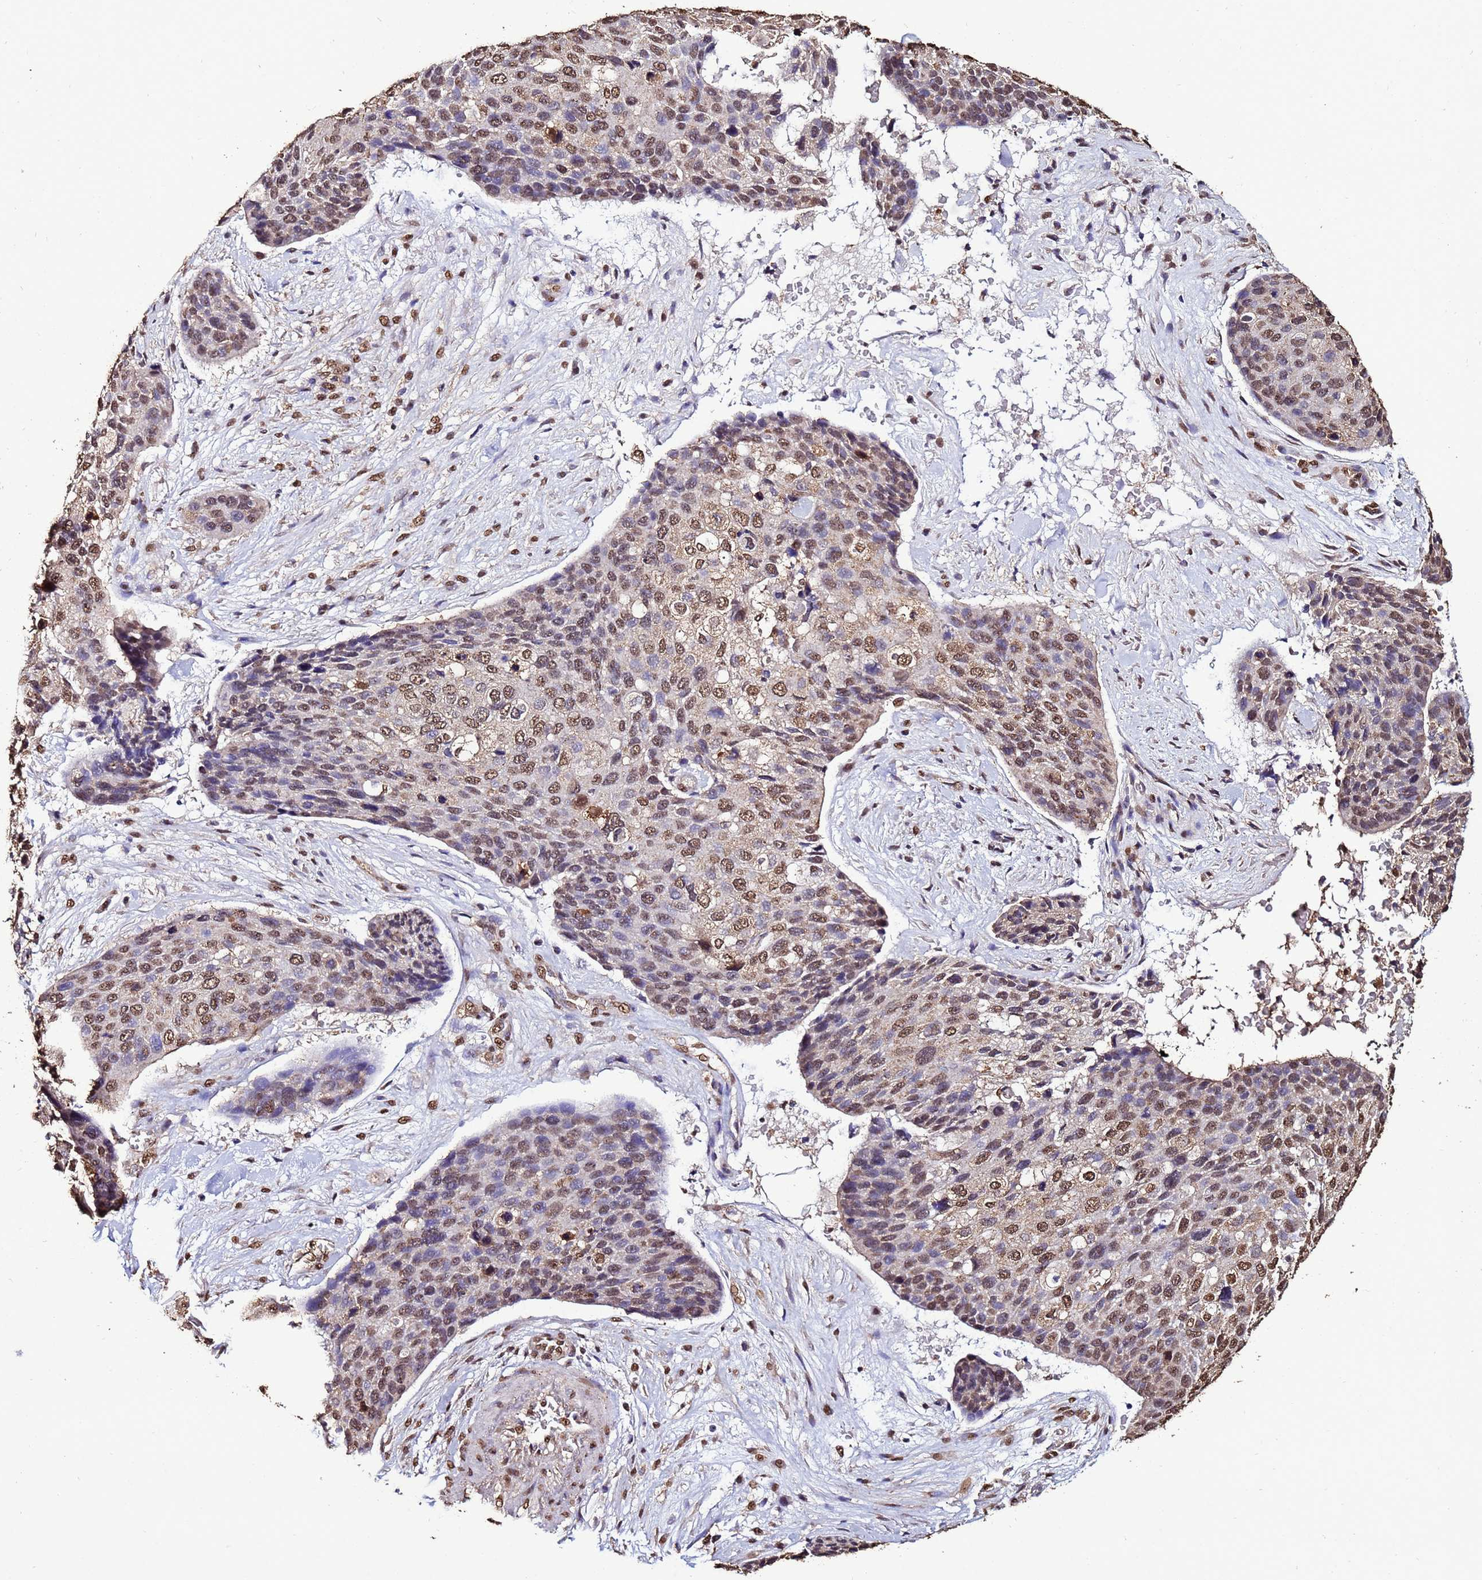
{"staining": {"intensity": "moderate", "quantity": "25%-75%", "location": "nuclear"}, "tissue": "skin cancer", "cell_type": "Tumor cells", "image_type": "cancer", "snomed": [{"axis": "morphology", "description": "Basal cell carcinoma"}, {"axis": "topography", "description": "Skin"}], "caption": "Immunohistochemical staining of skin cancer (basal cell carcinoma) shows medium levels of moderate nuclear expression in approximately 25%-75% of tumor cells.", "gene": "TRIP6", "patient": {"sex": "female", "age": 74}}